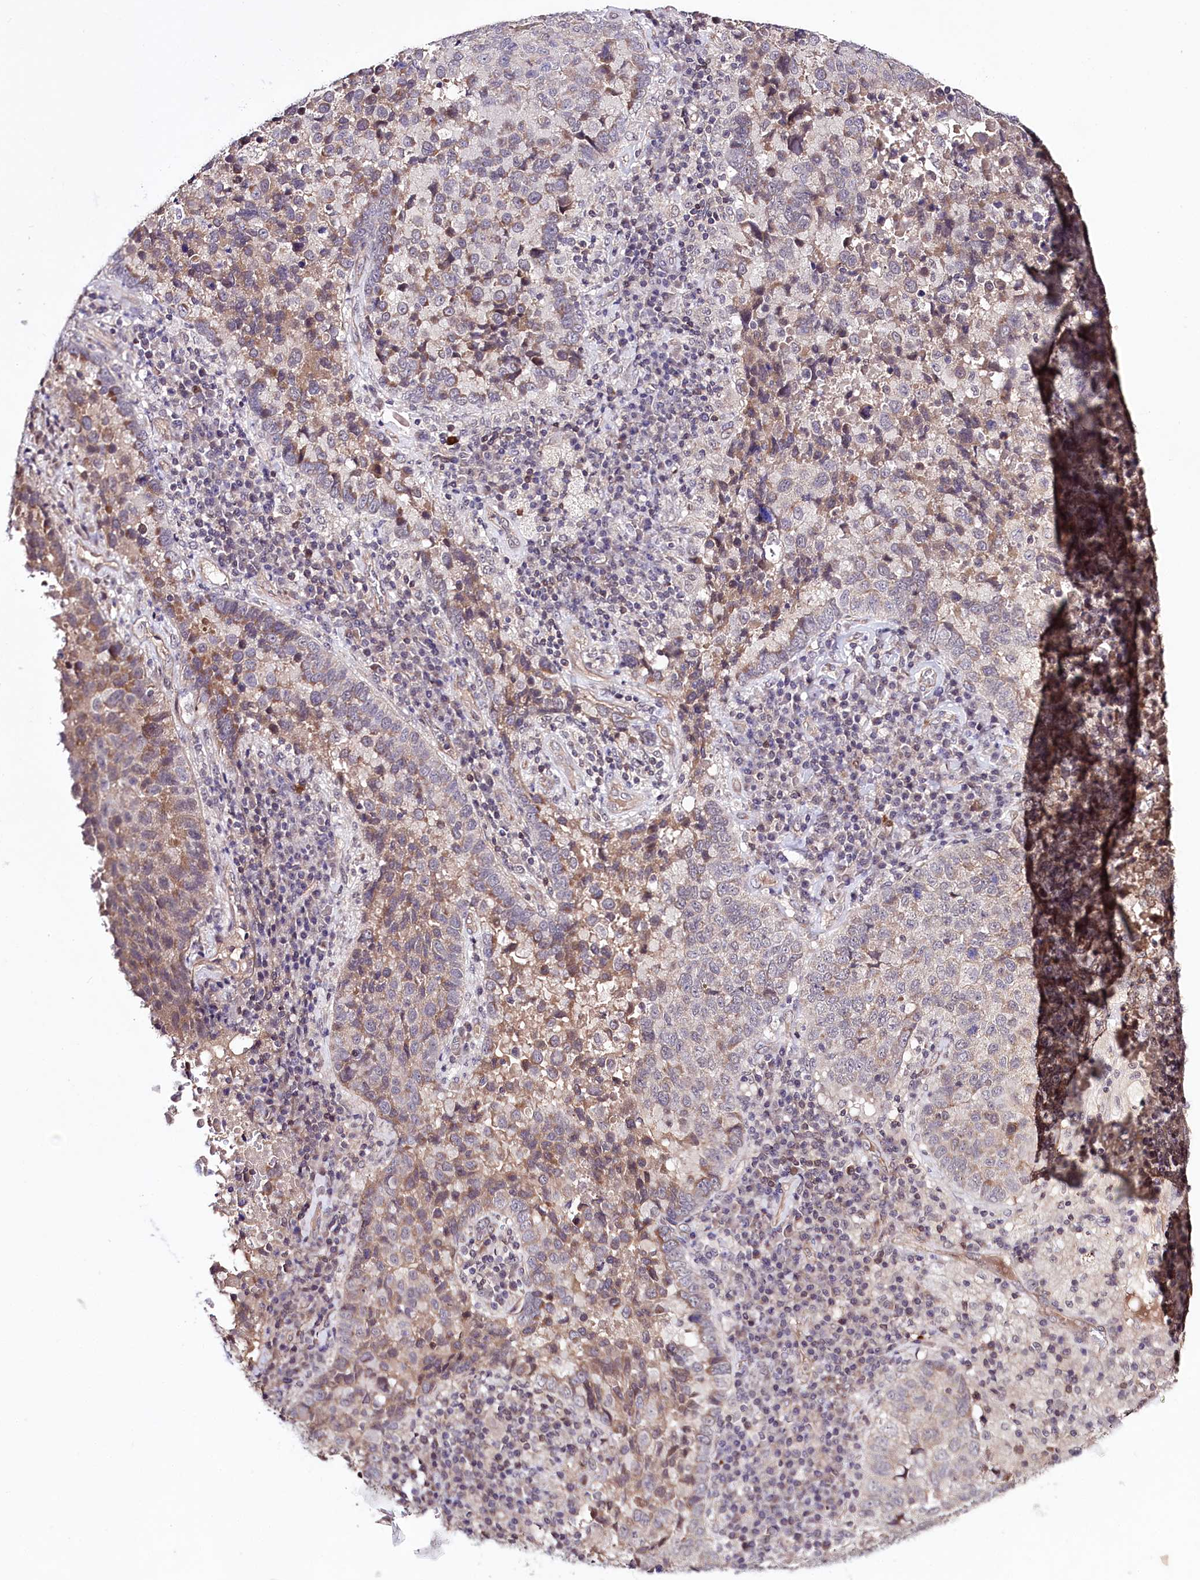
{"staining": {"intensity": "moderate", "quantity": "<25%", "location": "cytoplasmic/membranous"}, "tissue": "lung cancer", "cell_type": "Tumor cells", "image_type": "cancer", "snomed": [{"axis": "morphology", "description": "Squamous cell carcinoma, NOS"}, {"axis": "topography", "description": "Lung"}], "caption": "Immunohistochemistry histopathology image of neoplastic tissue: human lung cancer (squamous cell carcinoma) stained using IHC demonstrates low levels of moderate protein expression localized specifically in the cytoplasmic/membranous of tumor cells, appearing as a cytoplasmic/membranous brown color.", "gene": "TAFAZZIN", "patient": {"sex": "male", "age": 73}}